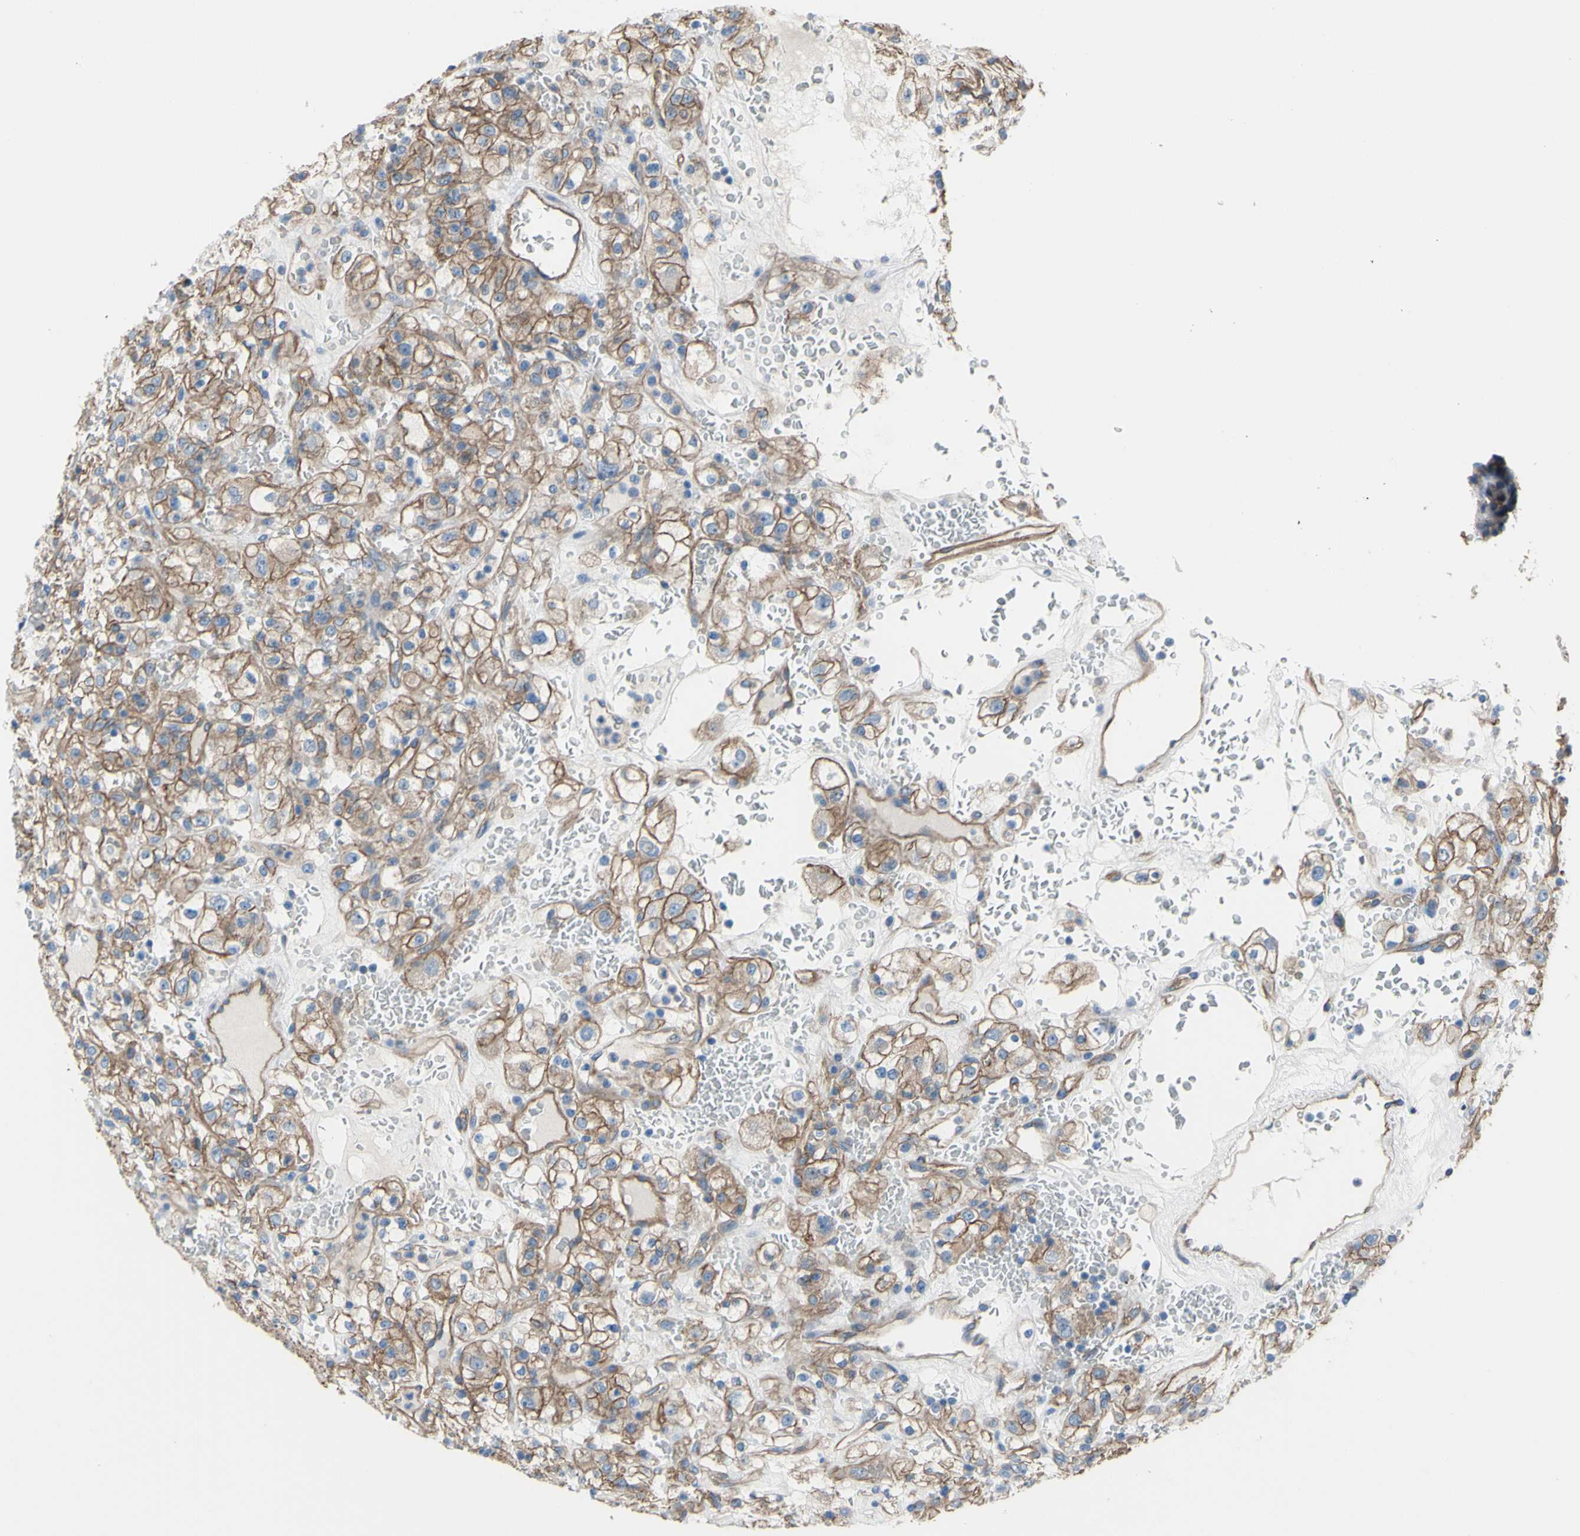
{"staining": {"intensity": "moderate", "quantity": ">75%", "location": "cytoplasmic/membranous"}, "tissue": "renal cancer", "cell_type": "Tumor cells", "image_type": "cancer", "snomed": [{"axis": "morphology", "description": "Normal tissue, NOS"}, {"axis": "morphology", "description": "Adenocarcinoma, NOS"}, {"axis": "topography", "description": "Kidney"}], "caption": "Adenocarcinoma (renal) was stained to show a protein in brown. There is medium levels of moderate cytoplasmic/membranous positivity in about >75% of tumor cells. Immunohistochemistry (ihc) stains the protein of interest in brown and the nuclei are stained blue.", "gene": "TPBG", "patient": {"sex": "female", "age": 72}}